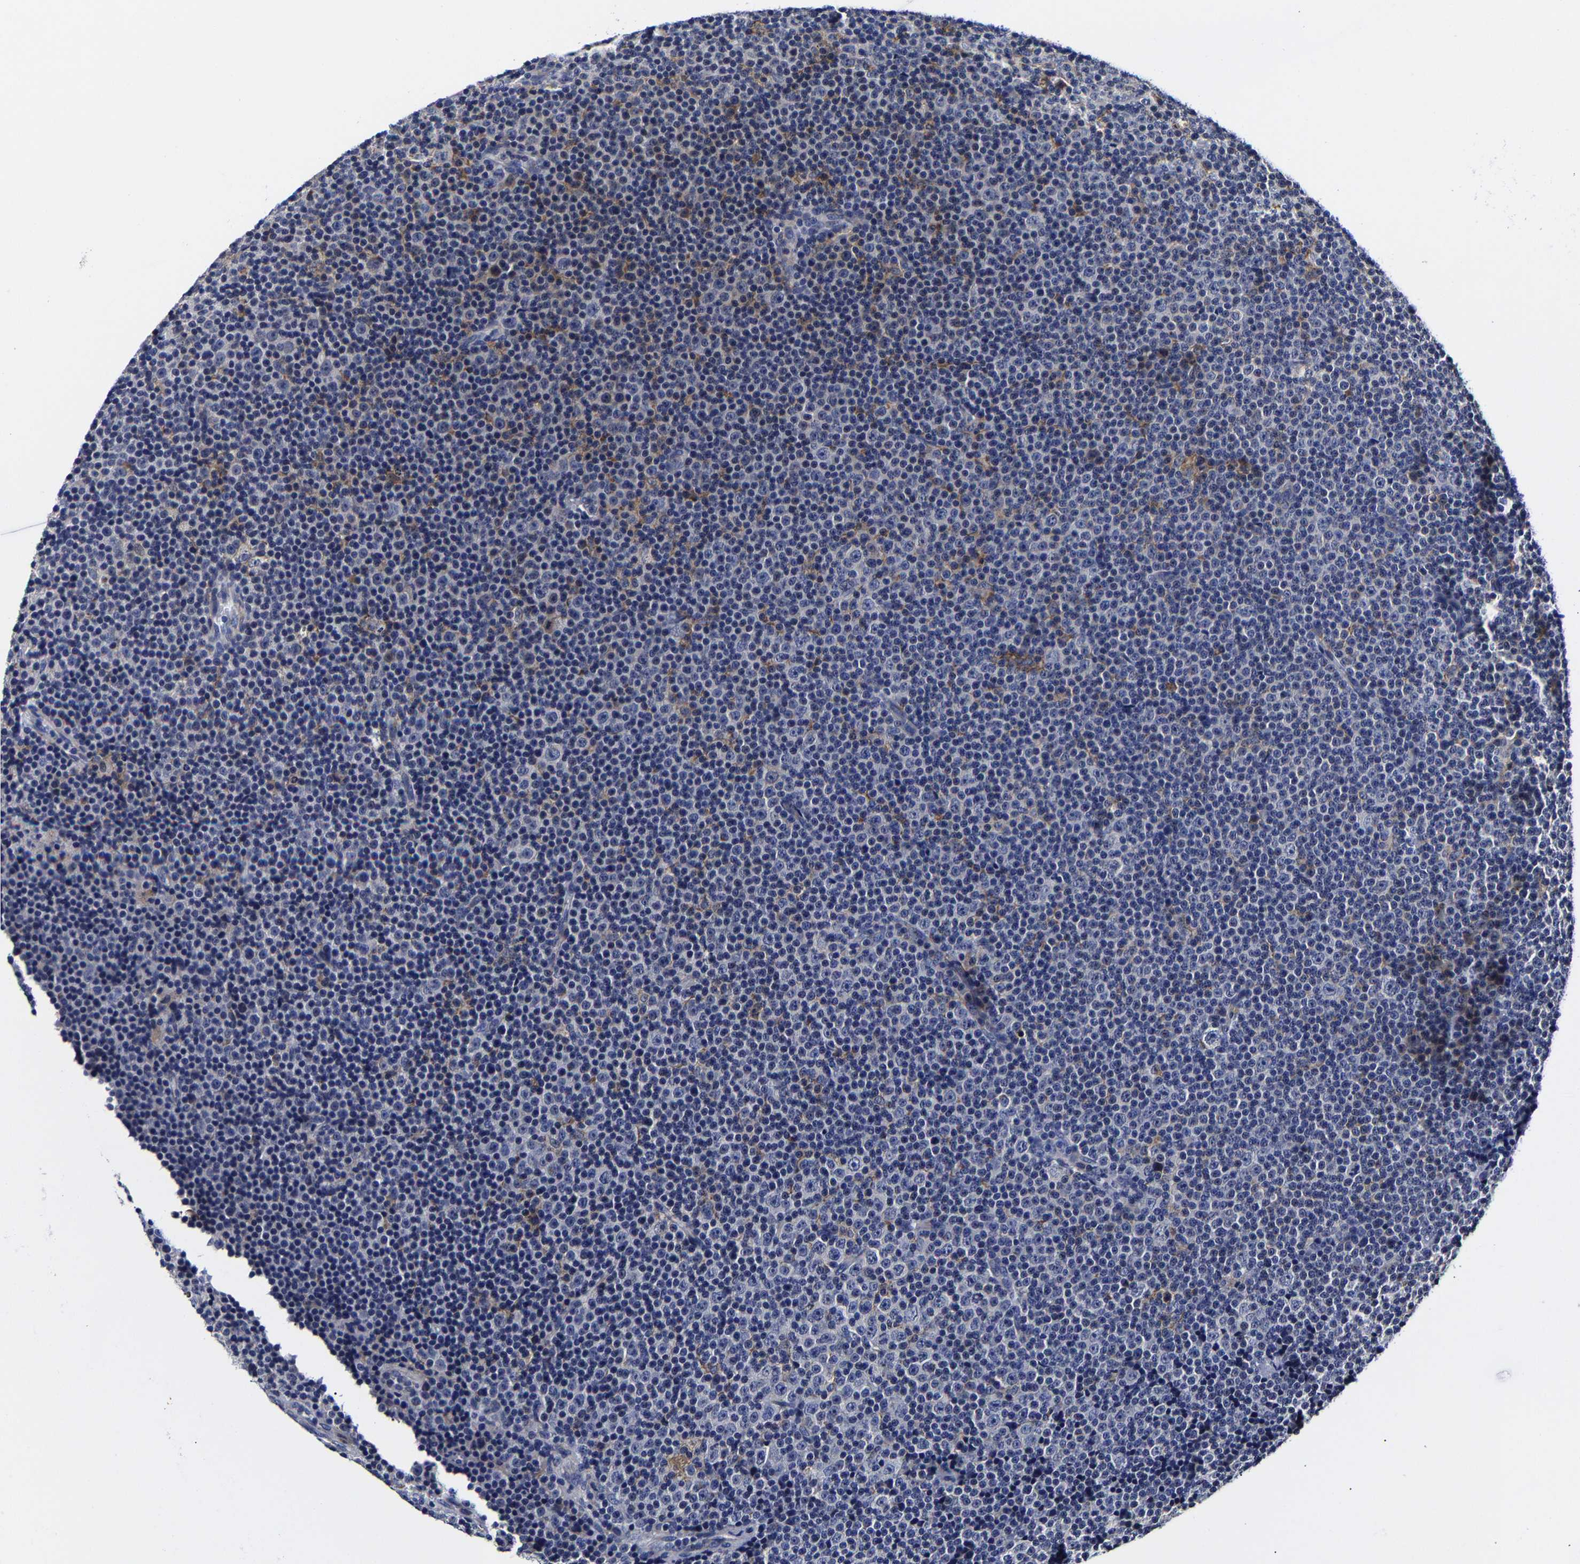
{"staining": {"intensity": "negative", "quantity": "none", "location": "none"}, "tissue": "lymphoma", "cell_type": "Tumor cells", "image_type": "cancer", "snomed": [{"axis": "morphology", "description": "Malignant lymphoma, non-Hodgkin's type, Low grade"}, {"axis": "topography", "description": "Lymph node"}], "caption": "The micrograph shows no staining of tumor cells in lymphoma.", "gene": "AASS", "patient": {"sex": "female", "age": 67}}